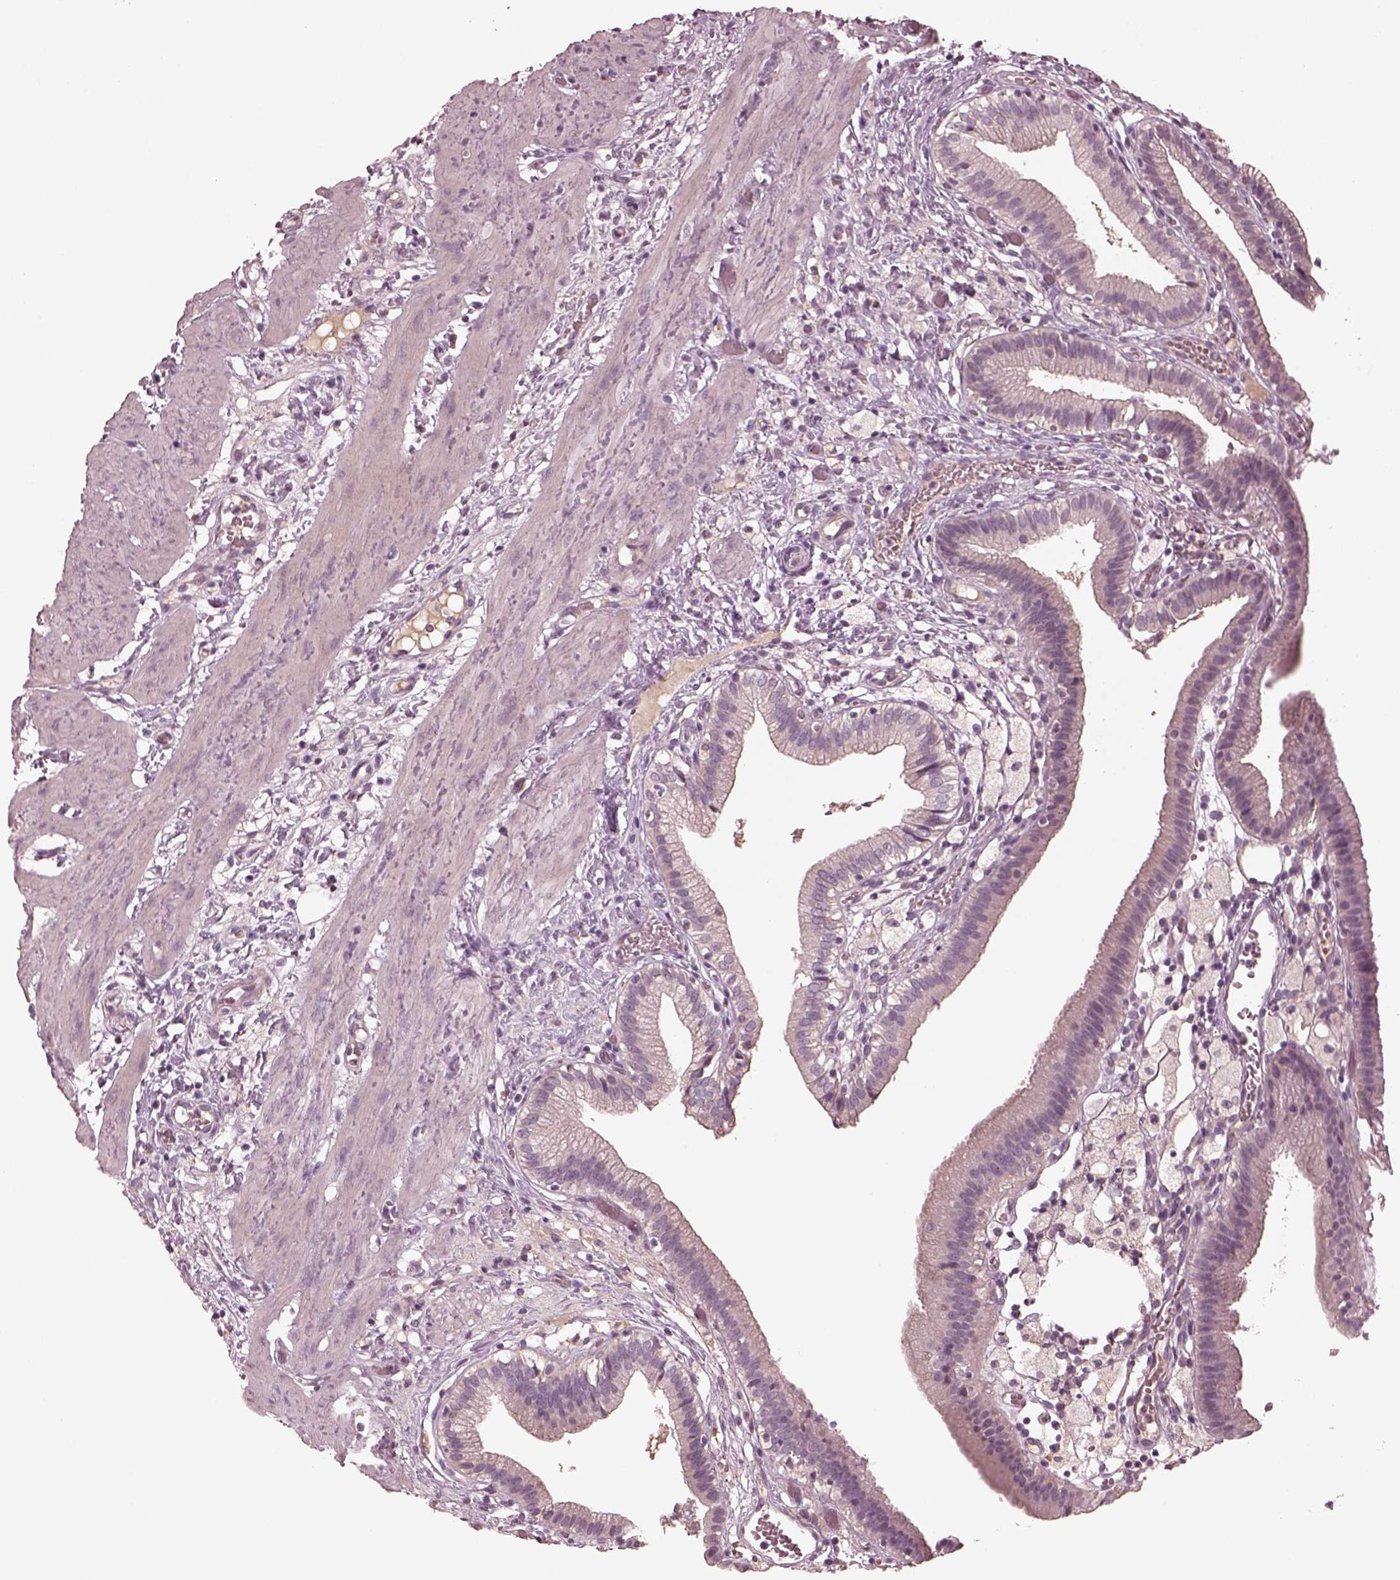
{"staining": {"intensity": "negative", "quantity": "none", "location": "none"}, "tissue": "gallbladder", "cell_type": "Glandular cells", "image_type": "normal", "snomed": [{"axis": "morphology", "description": "Normal tissue, NOS"}, {"axis": "topography", "description": "Gallbladder"}], "caption": "Normal gallbladder was stained to show a protein in brown. There is no significant expression in glandular cells. The staining is performed using DAB brown chromogen with nuclei counter-stained in using hematoxylin.", "gene": "VWA5B1", "patient": {"sex": "female", "age": 24}}